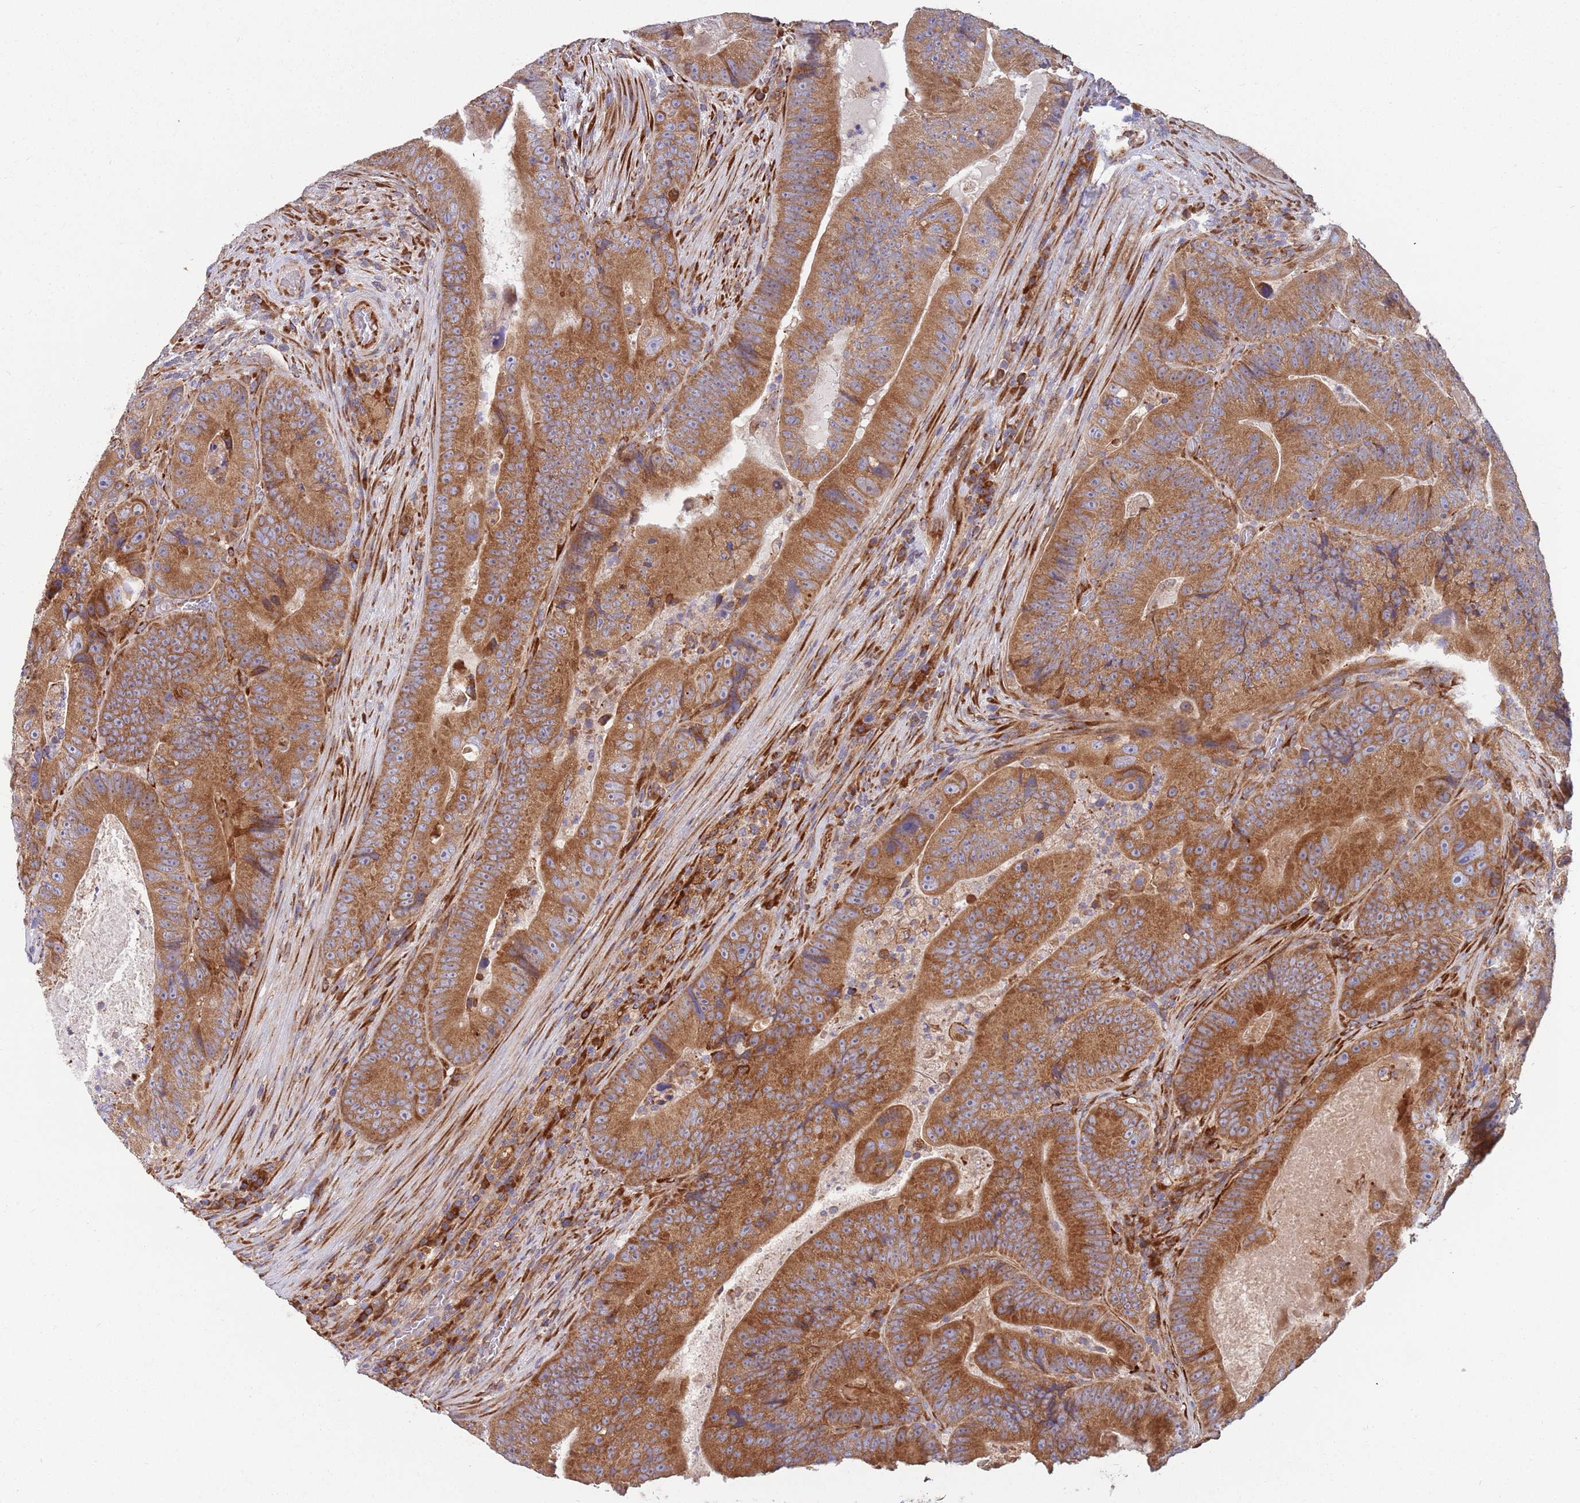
{"staining": {"intensity": "moderate", "quantity": ">75%", "location": "cytoplasmic/membranous"}, "tissue": "colorectal cancer", "cell_type": "Tumor cells", "image_type": "cancer", "snomed": [{"axis": "morphology", "description": "Adenocarcinoma, NOS"}, {"axis": "topography", "description": "Colon"}], "caption": "Immunohistochemical staining of adenocarcinoma (colorectal) demonstrates moderate cytoplasmic/membranous protein positivity in approximately >75% of tumor cells.", "gene": "ARMCX6", "patient": {"sex": "female", "age": 86}}